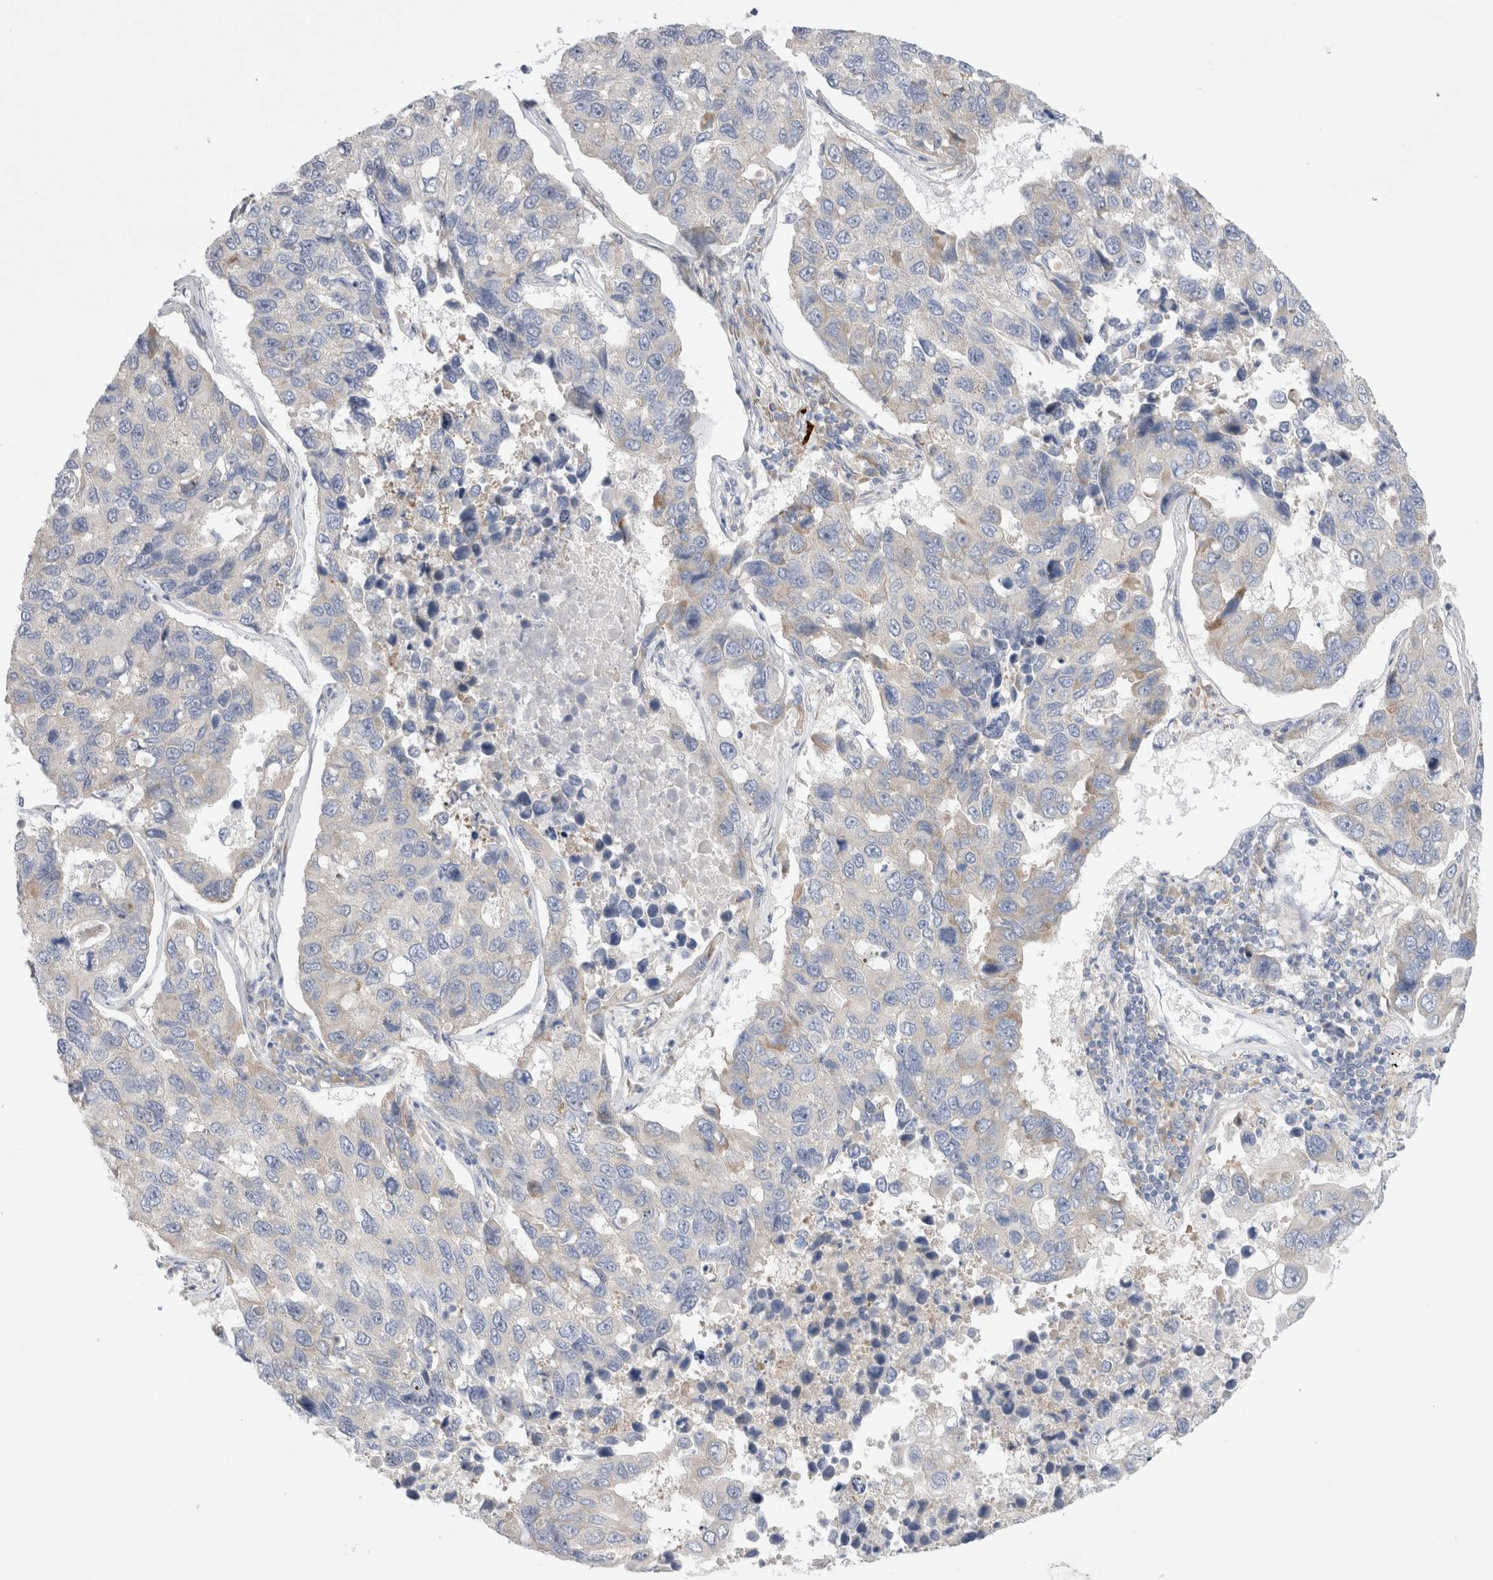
{"staining": {"intensity": "weak", "quantity": "<25%", "location": "cytoplasmic/membranous"}, "tissue": "lung cancer", "cell_type": "Tumor cells", "image_type": "cancer", "snomed": [{"axis": "morphology", "description": "Adenocarcinoma, NOS"}, {"axis": "topography", "description": "Lung"}], "caption": "A high-resolution micrograph shows immunohistochemistry (IHC) staining of lung cancer (adenocarcinoma), which reveals no significant staining in tumor cells.", "gene": "RBM12B", "patient": {"sex": "male", "age": 64}}